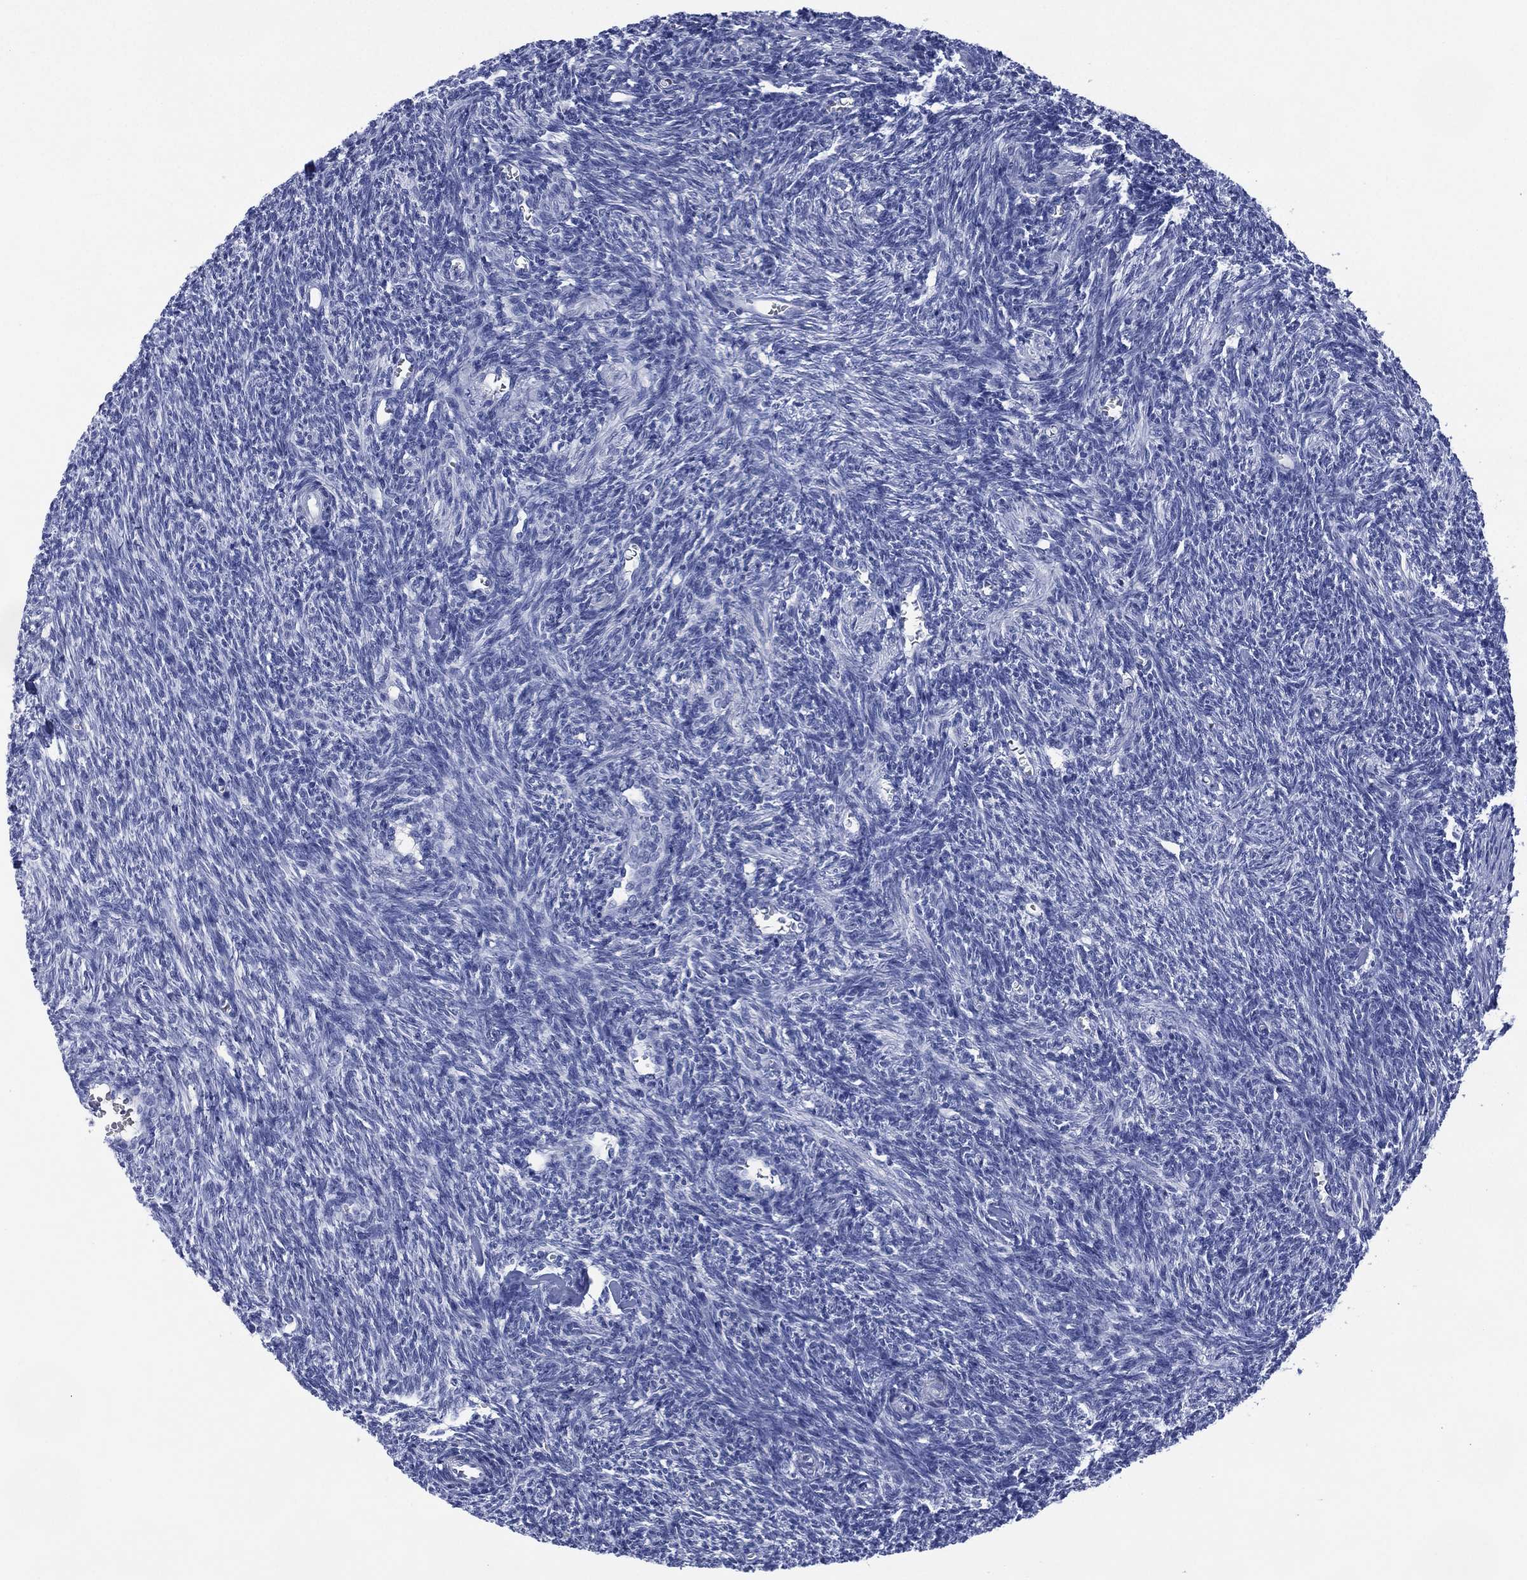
{"staining": {"intensity": "negative", "quantity": "none", "location": "none"}, "tissue": "ovary", "cell_type": "Ovarian stroma cells", "image_type": "normal", "snomed": [{"axis": "morphology", "description": "Normal tissue, NOS"}, {"axis": "topography", "description": "Ovary"}], "caption": "Immunohistochemical staining of benign human ovary demonstrates no significant expression in ovarian stroma cells. (DAB (3,3'-diaminobenzidine) IHC, high magnification).", "gene": "SIGLECL1", "patient": {"sex": "female", "age": 27}}